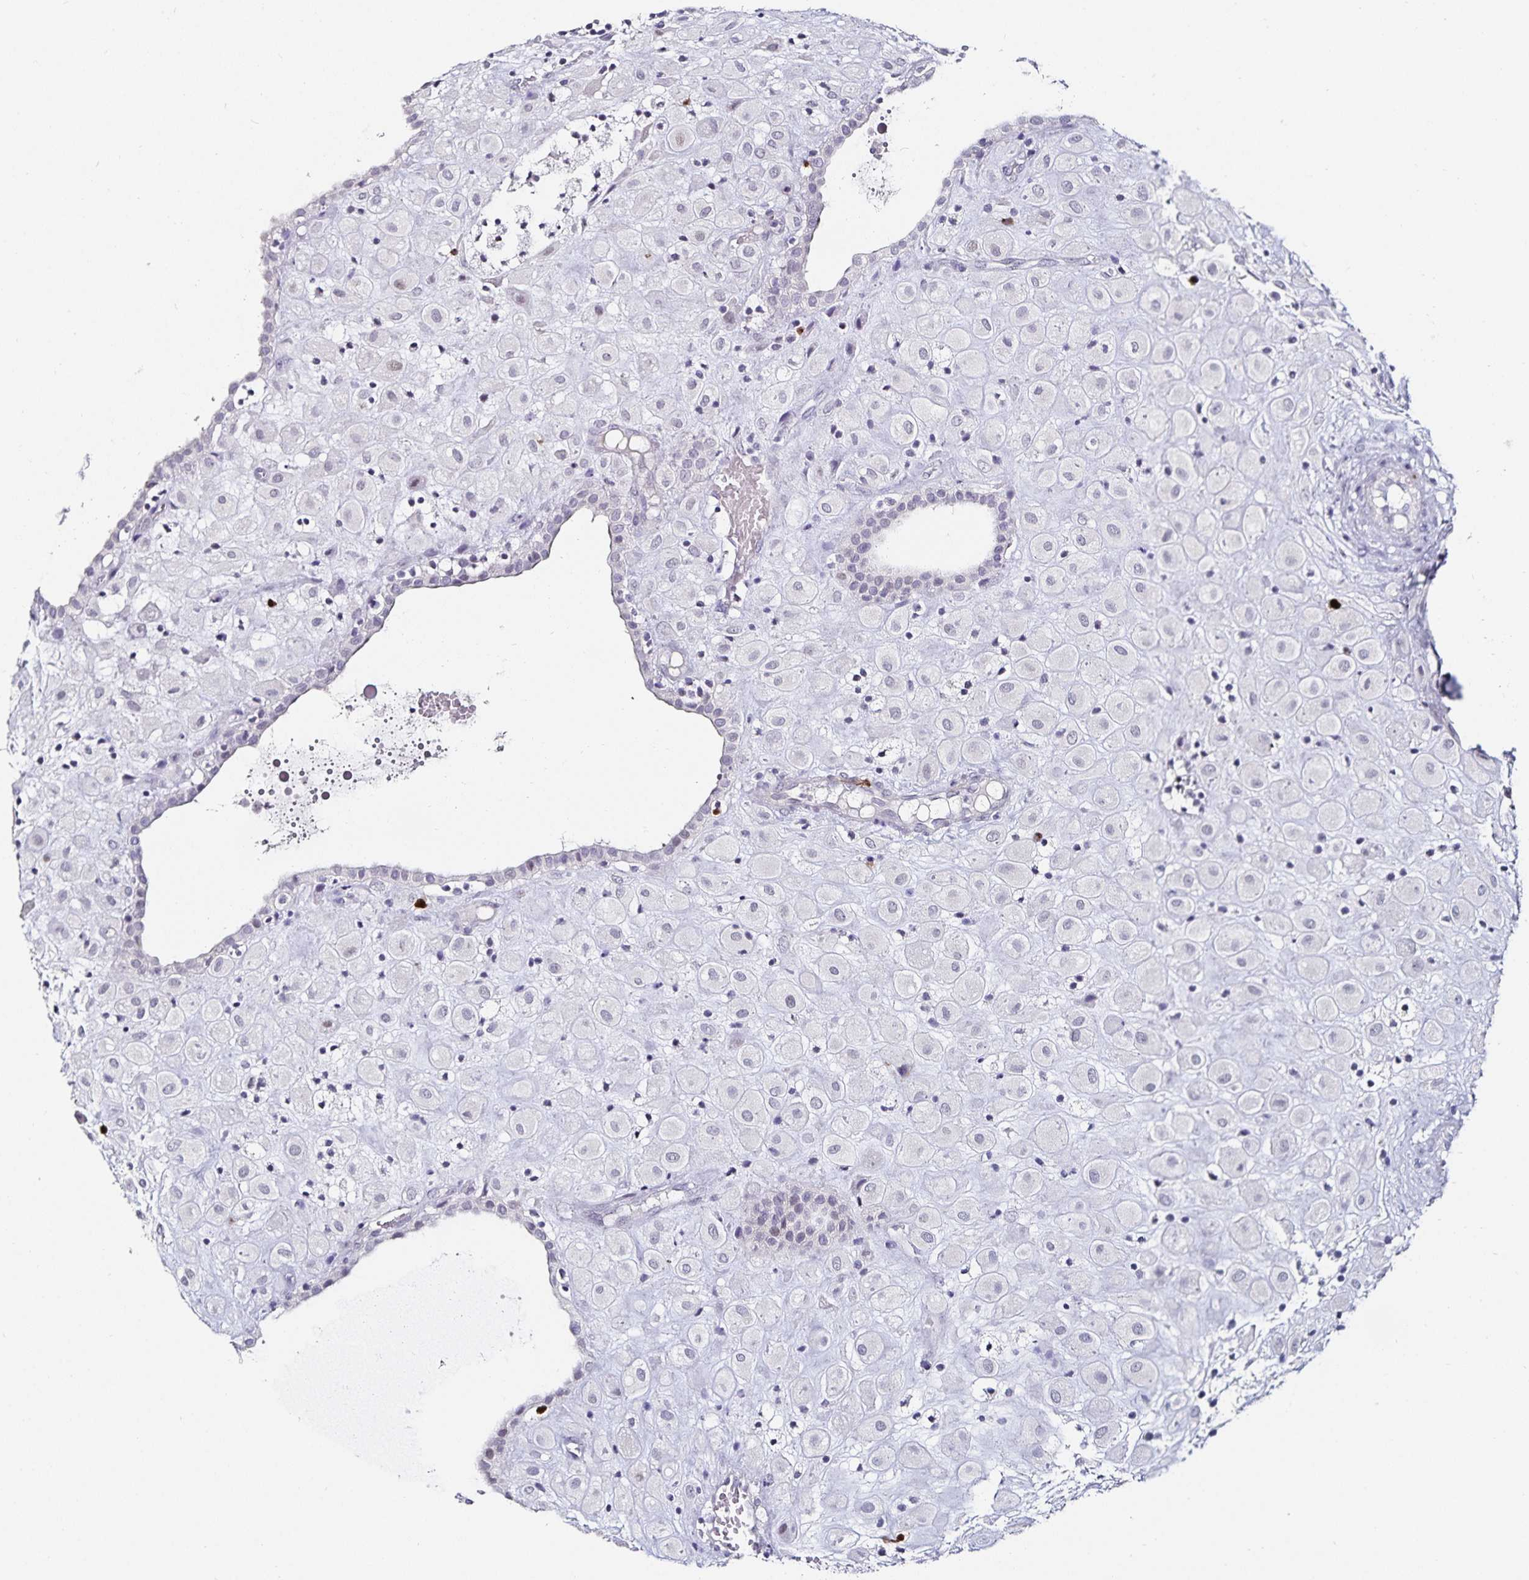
{"staining": {"intensity": "negative", "quantity": "none", "location": "none"}, "tissue": "placenta", "cell_type": "Decidual cells", "image_type": "normal", "snomed": [{"axis": "morphology", "description": "Normal tissue, NOS"}, {"axis": "topography", "description": "Placenta"}], "caption": "This is an immunohistochemistry histopathology image of normal human placenta. There is no staining in decidual cells.", "gene": "ANLN", "patient": {"sex": "female", "age": 24}}